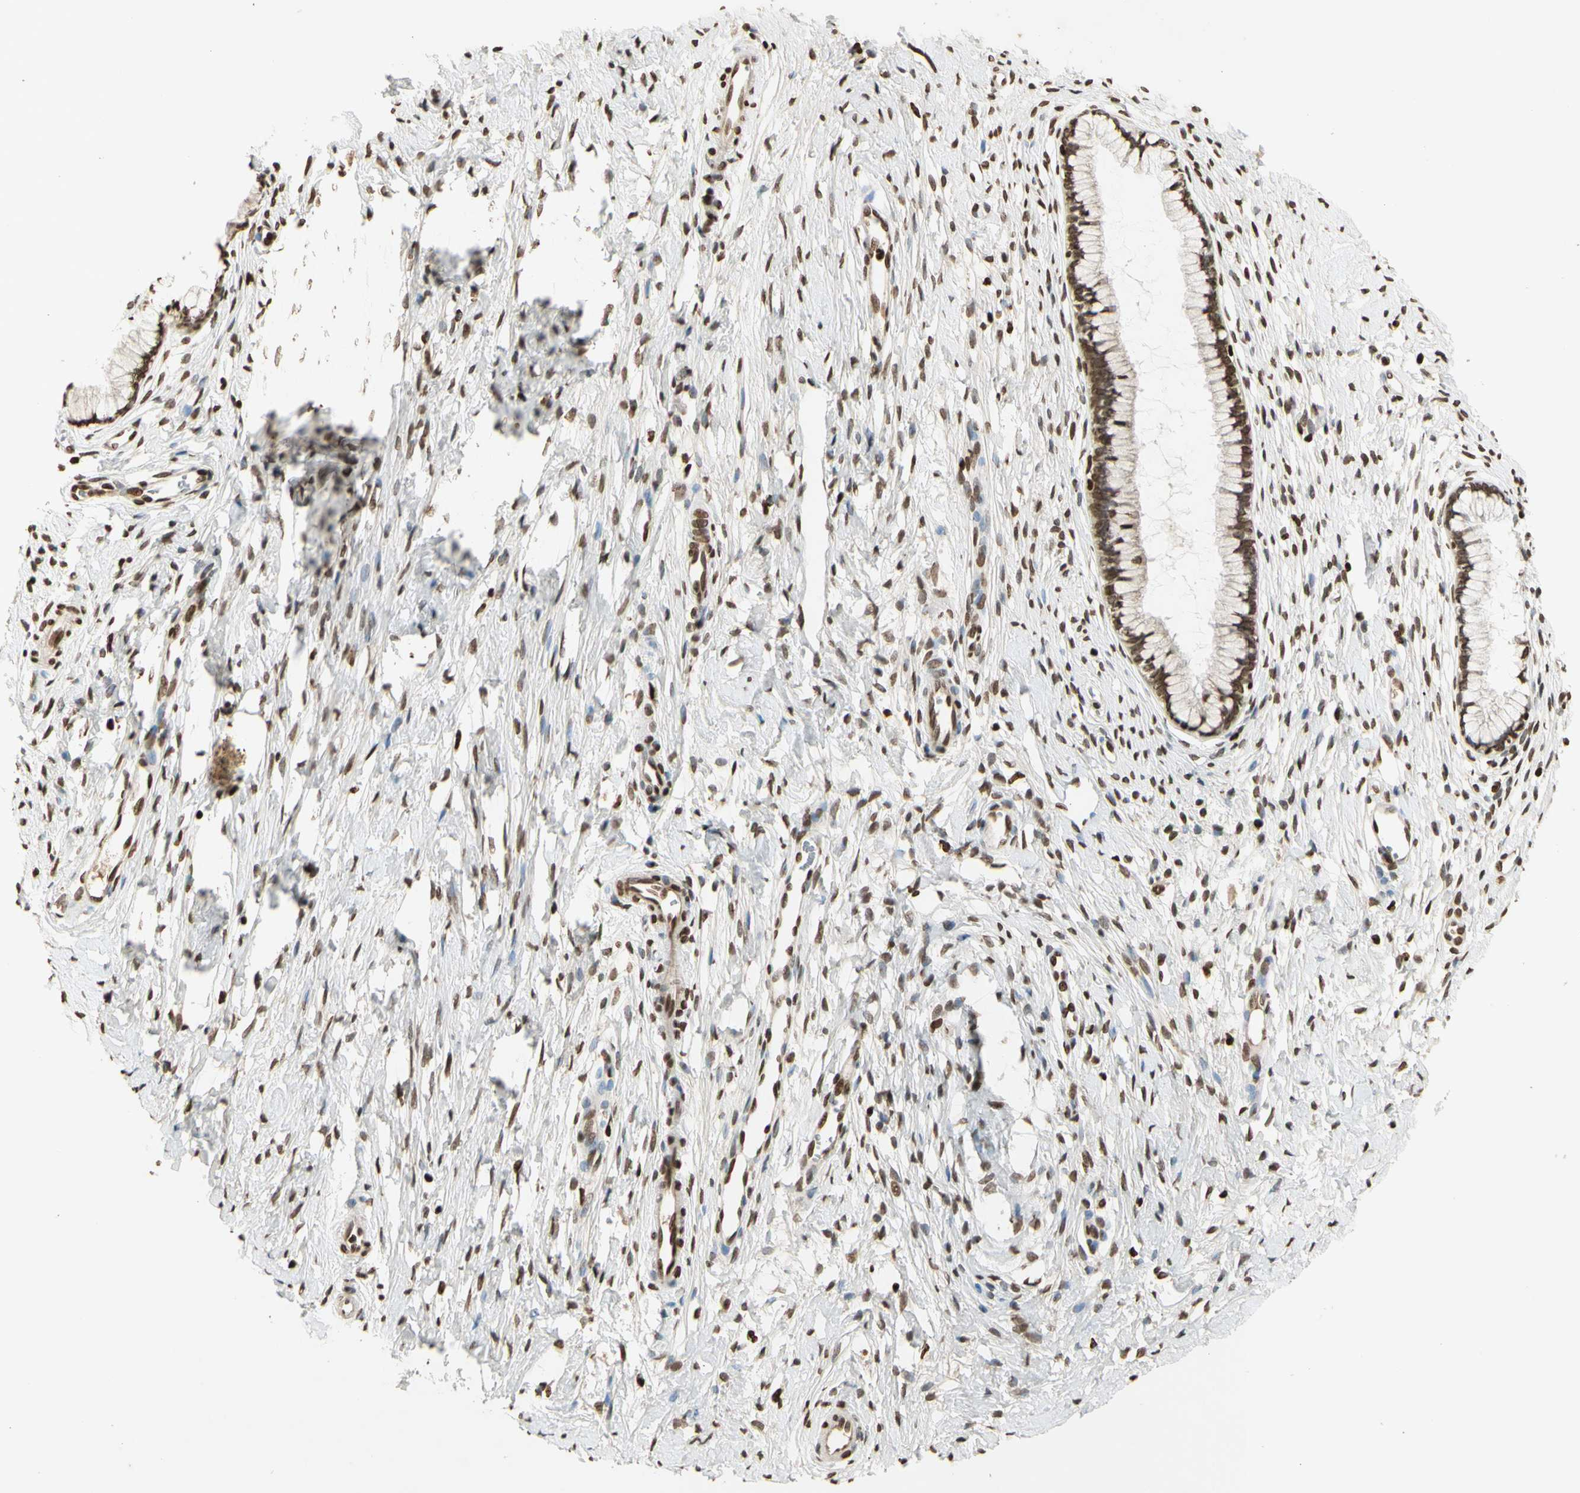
{"staining": {"intensity": "strong", "quantity": ">75%", "location": "nuclear"}, "tissue": "cervix", "cell_type": "Glandular cells", "image_type": "normal", "snomed": [{"axis": "morphology", "description": "Normal tissue, NOS"}, {"axis": "topography", "description": "Cervix"}], "caption": "Strong nuclear expression is present in about >75% of glandular cells in normal cervix.", "gene": "RORA", "patient": {"sex": "female", "age": 65}}